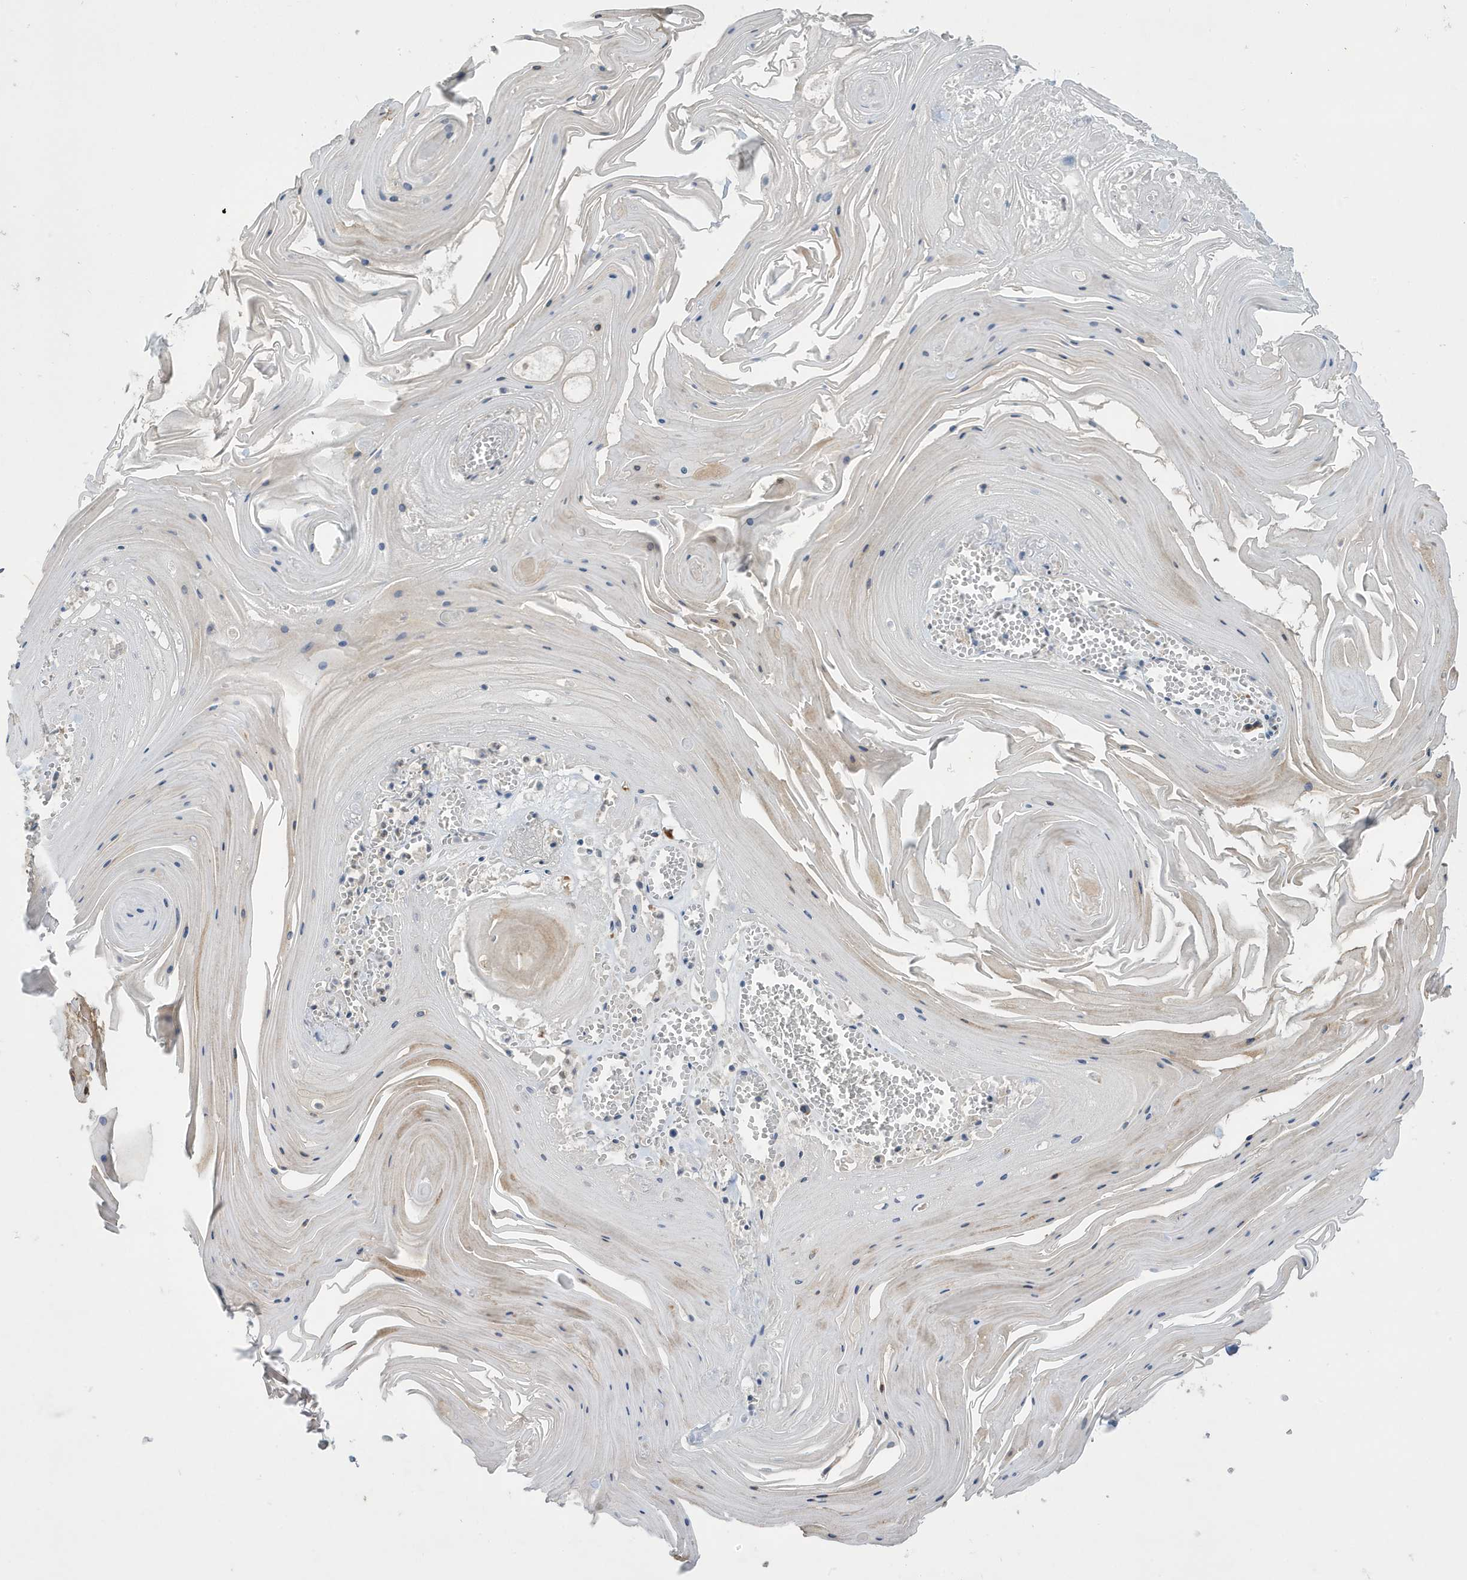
{"staining": {"intensity": "negative", "quantity": "none", "location": "none"}, "tissue": "skin cancer", "cell_type": "Tumor cells", "image_type": "cancer", "snomed": [{"axis": "morphology", "description": "Squamous cell carcinoma, NOS"}, {"axis": "topography", "description": "Skin"}], "caption": "Immunohistochemistry (IHC) of squamous cell carcinoma (skin) exhibits no staining in tumor cells.", "gene": "NCOA7", "patient": {"sex": "male", "age": 74}}